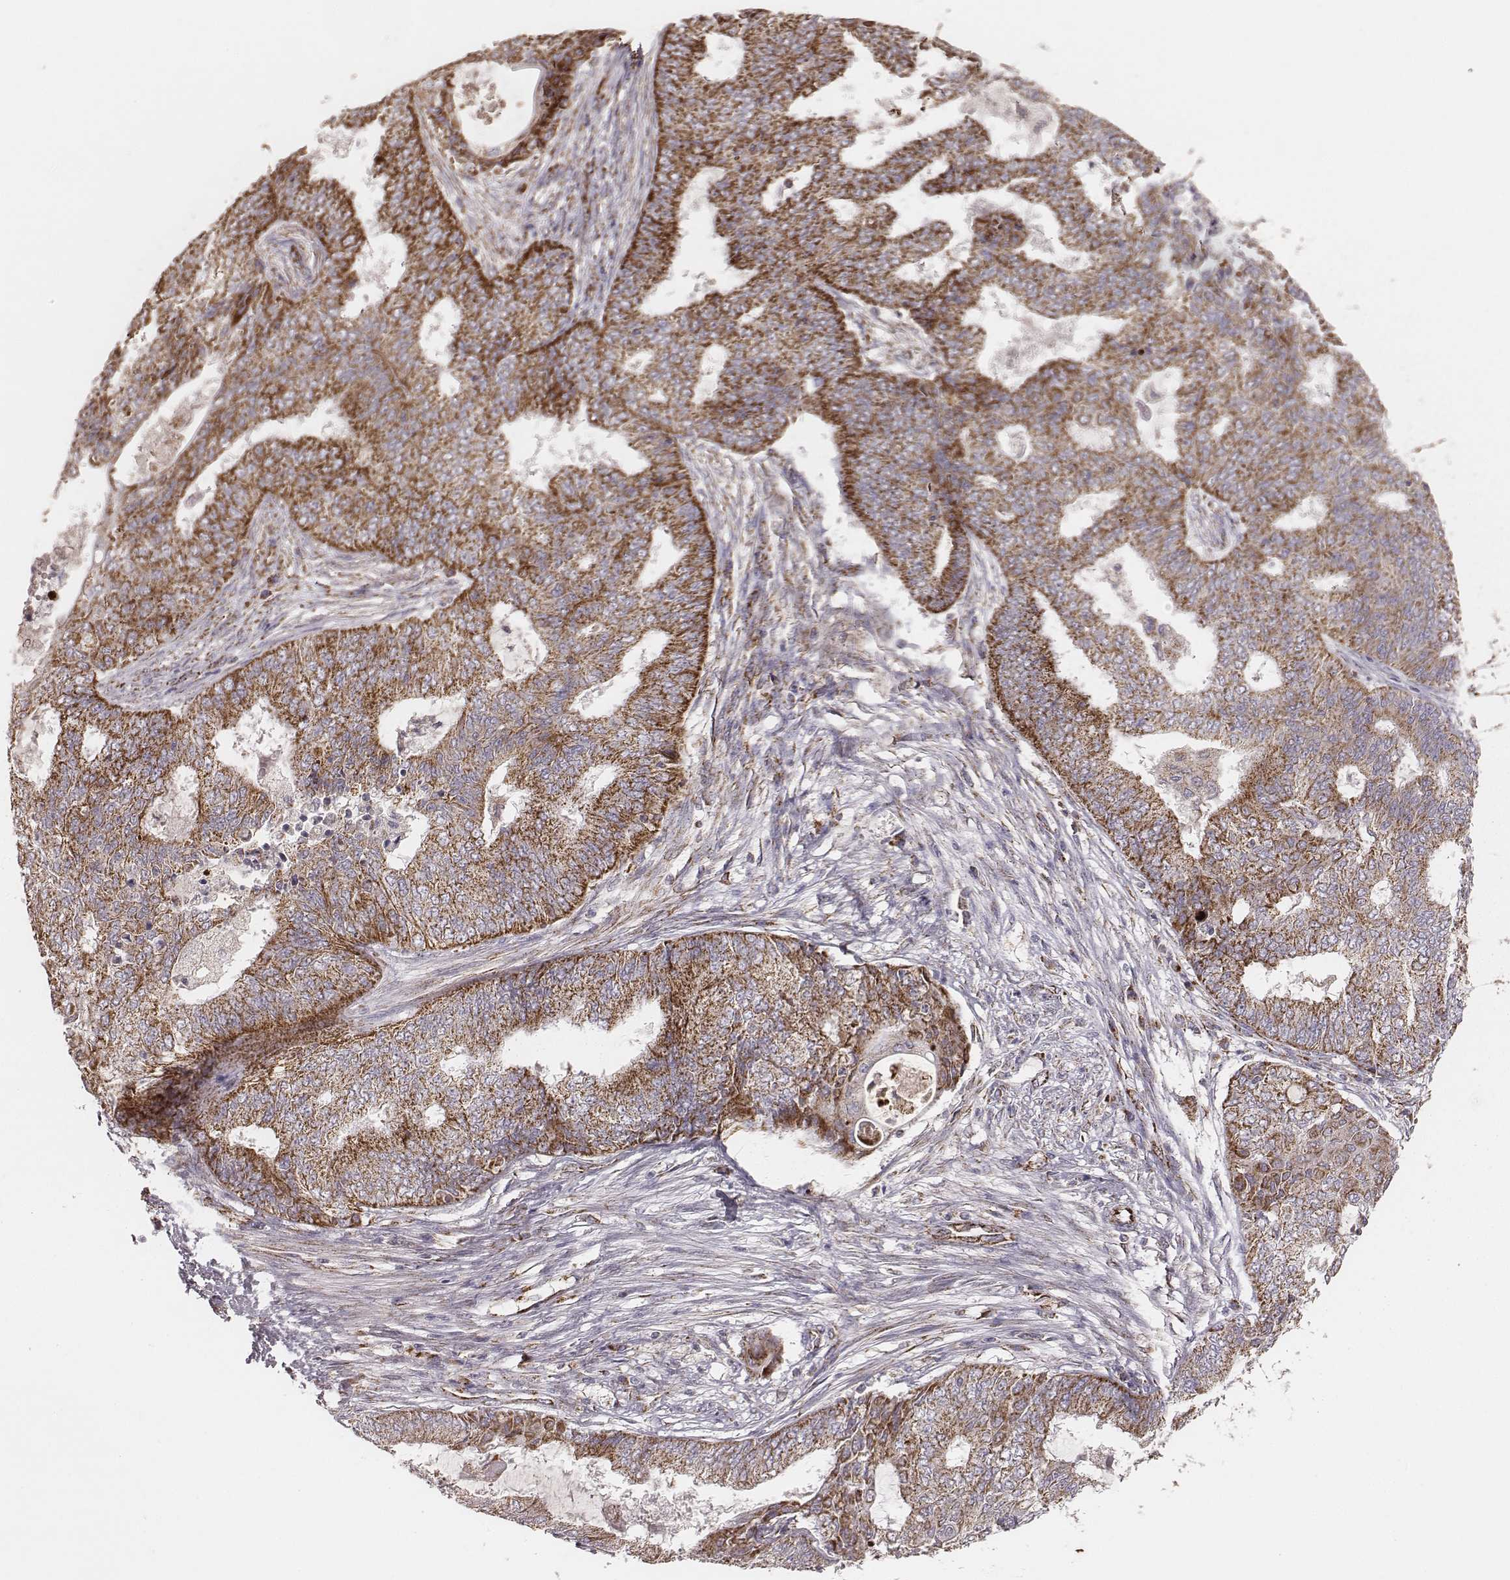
{"staining": {"intensity": "moderate", "quantity": ">75%", "location": "cytoplasmic/membranous"}, "tissue": "endometrial cancer", "cell_type": "Tumor cells", "image_type": "cancer", "snomed": [{"axis": "morphology", "description": "Adenocarcinoma, NOS"}, {"axis": "topography", "description": "Endometrium"}], "caption": "The immunohistochemical stain highlights moderate cytoplasmic/membranous expression in tumor cells of endometrial cancer tissue.", "gene": "TUFM", "patient": {"sex": "female", "age": 62}}